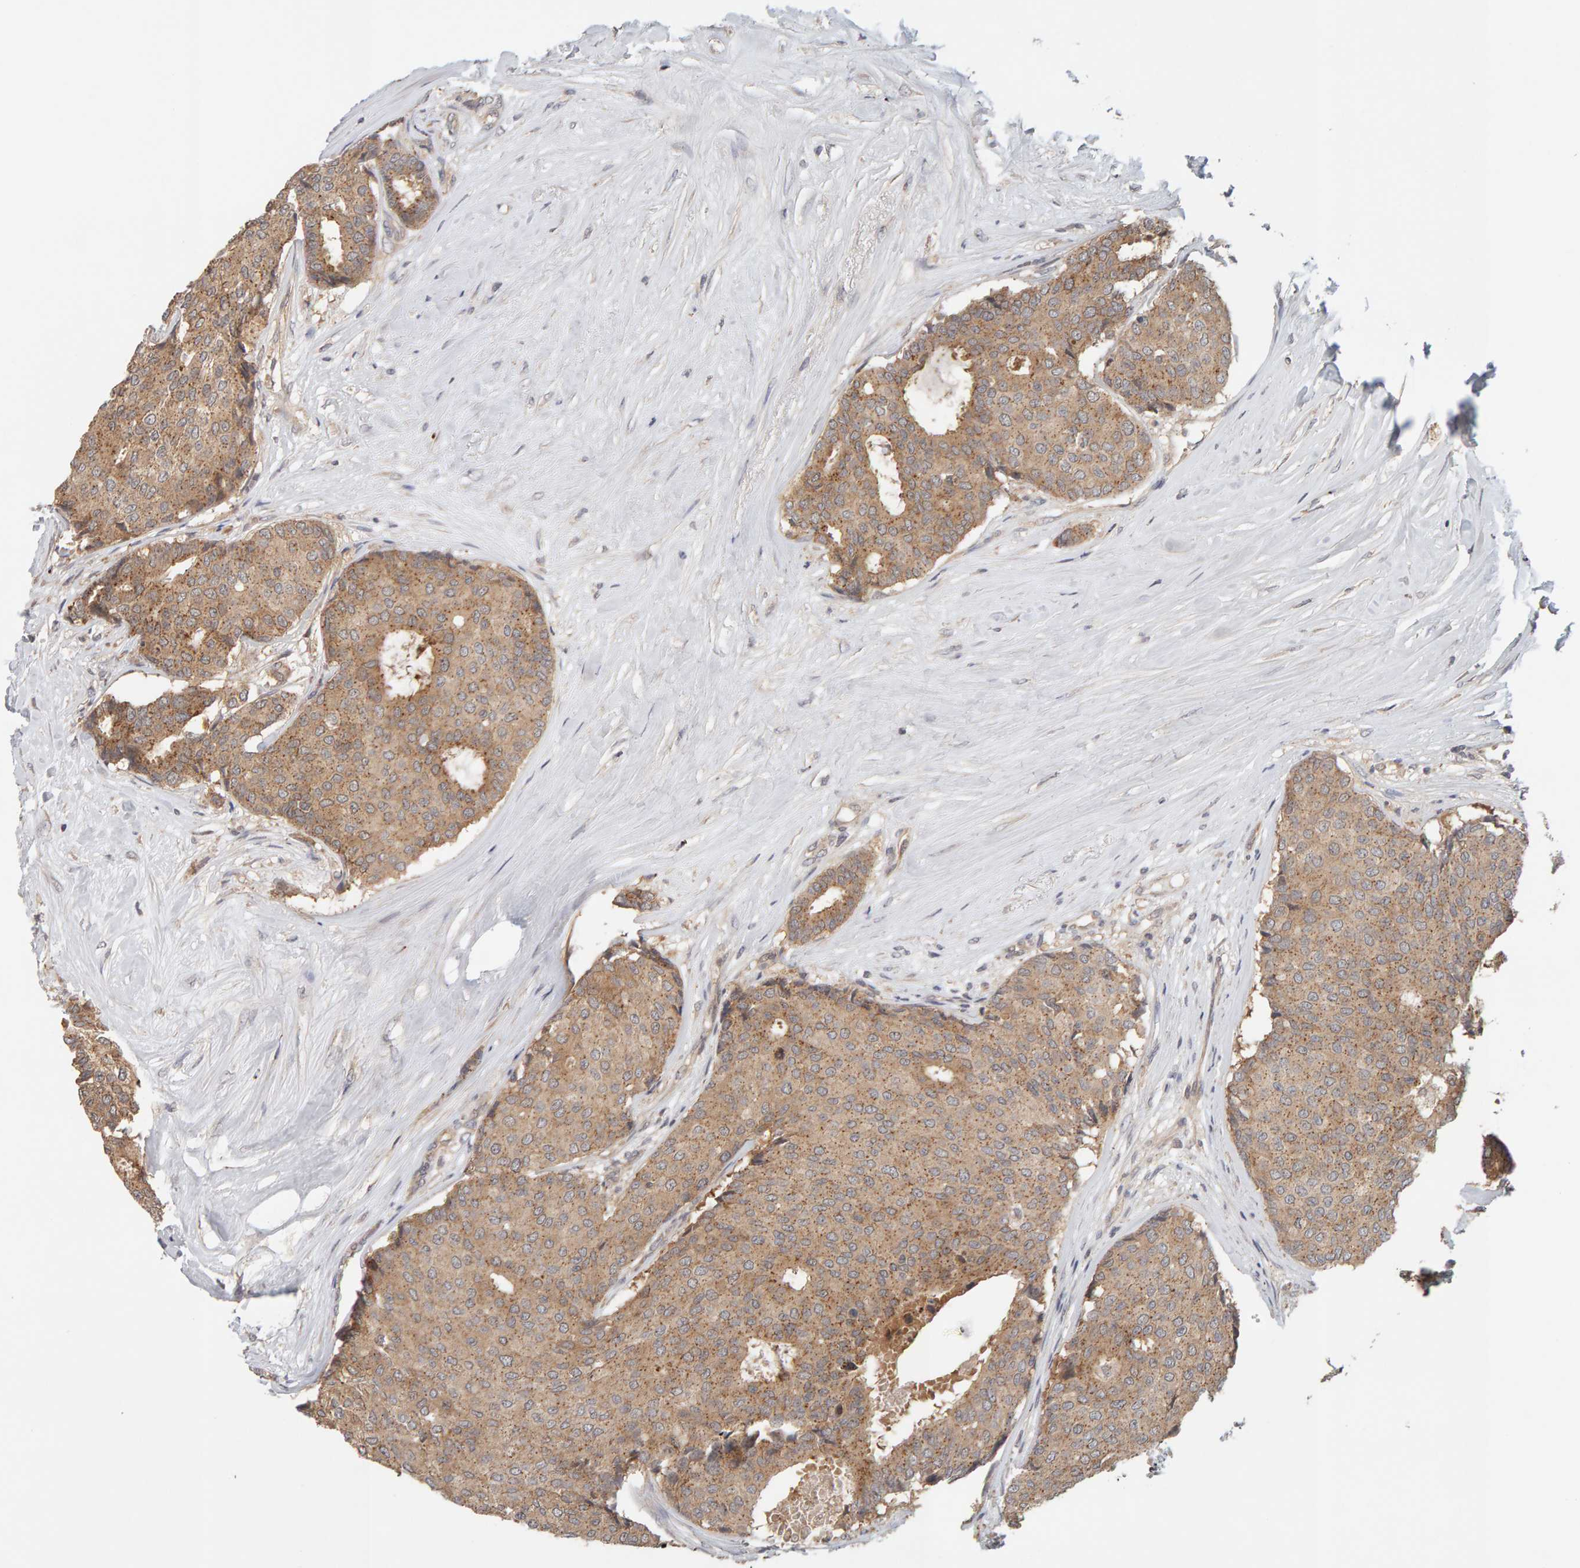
{"staining": {"intensity": "moderate", "quantity": ">75%", "location": "cytoplasmic/membranous"}, "tissue": "breast cancer", "cell_type": "Tumor cells", "image_type": "cancer", "snomed": [{"axis": "morphology", "description": "Duct carcinoma"}, {"axis": "topography", "description": "Breast"}], "caption": "A high-resolution micrograph shows immunohistochemistry staining of infiltrating ductal carcinoma (breast), which demonstrates moderate cytoplasmic/membranous staining in approximately >75% of tumor cells. The staining was performed using DAB (3,3'-diaminobenzidine), with brown indicating positive protein expression. Nuclei are stained blue with hematoxylin.", "gene": "DNAJC7", "patient": {"sex": "female", "age": 75}}